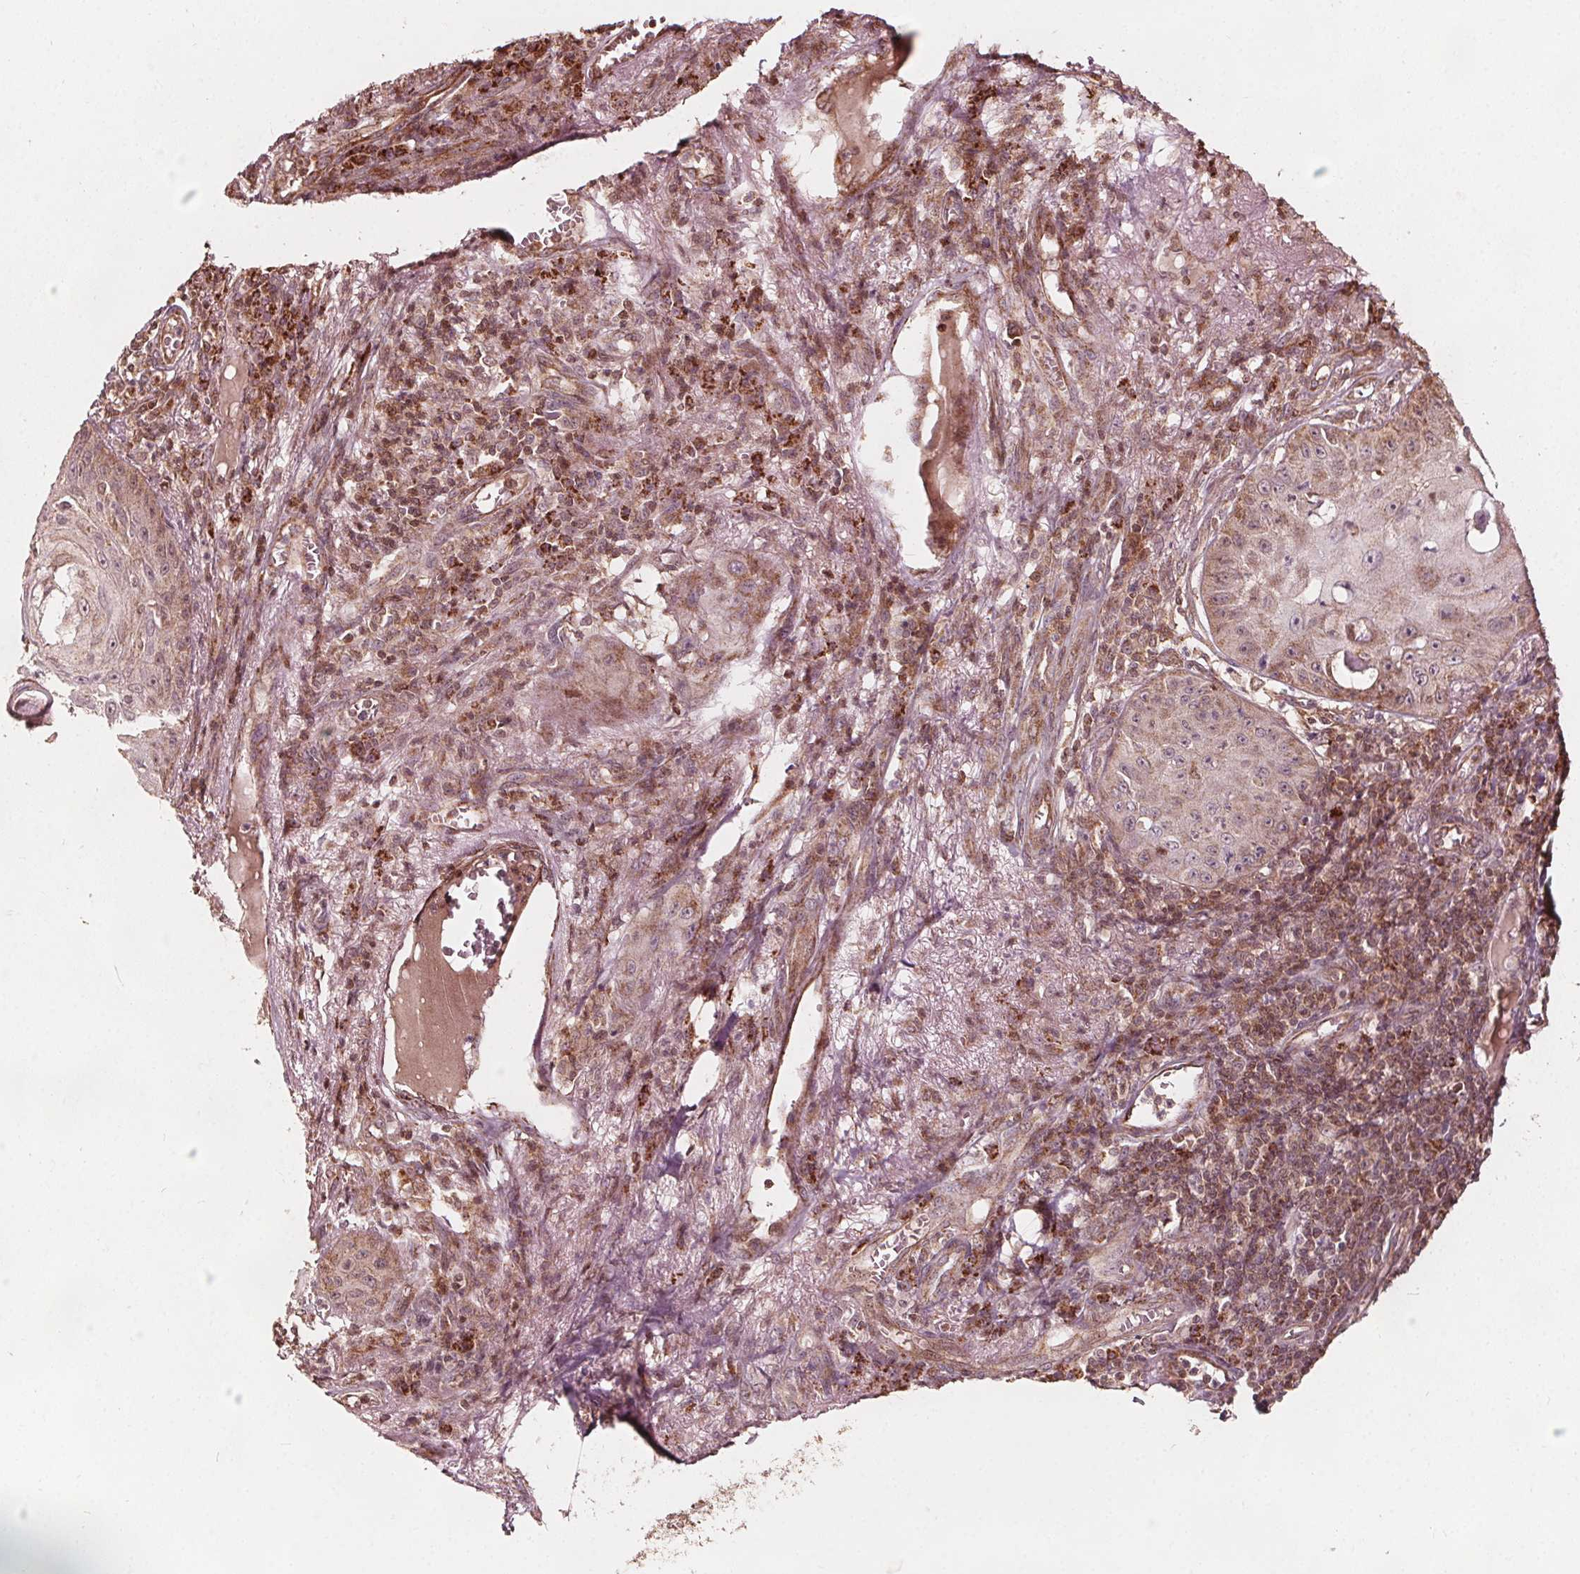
{"staining": {"intensity": "moderate", "quantity": ">75%", "location": "cytoplasmic/membranous"}, "tissue": "skin cancer", "cell_type": "Tumor cells", "image_type": "cancer", "snomed": [{"axis": "morphology", "description": "Squamous cell carcinoma, NOS"}, {"axis": "topography", "description": "Skin"}], "caption": "An IHC micrograph of tumor tissue is shown. Protein staining in brown shows moderate cytoplasmic/membranous positivity in skin squamous cell carcinoma within tumor cells.", "gene": "AIP", "patient": {"sex": "male", "age": 70}}